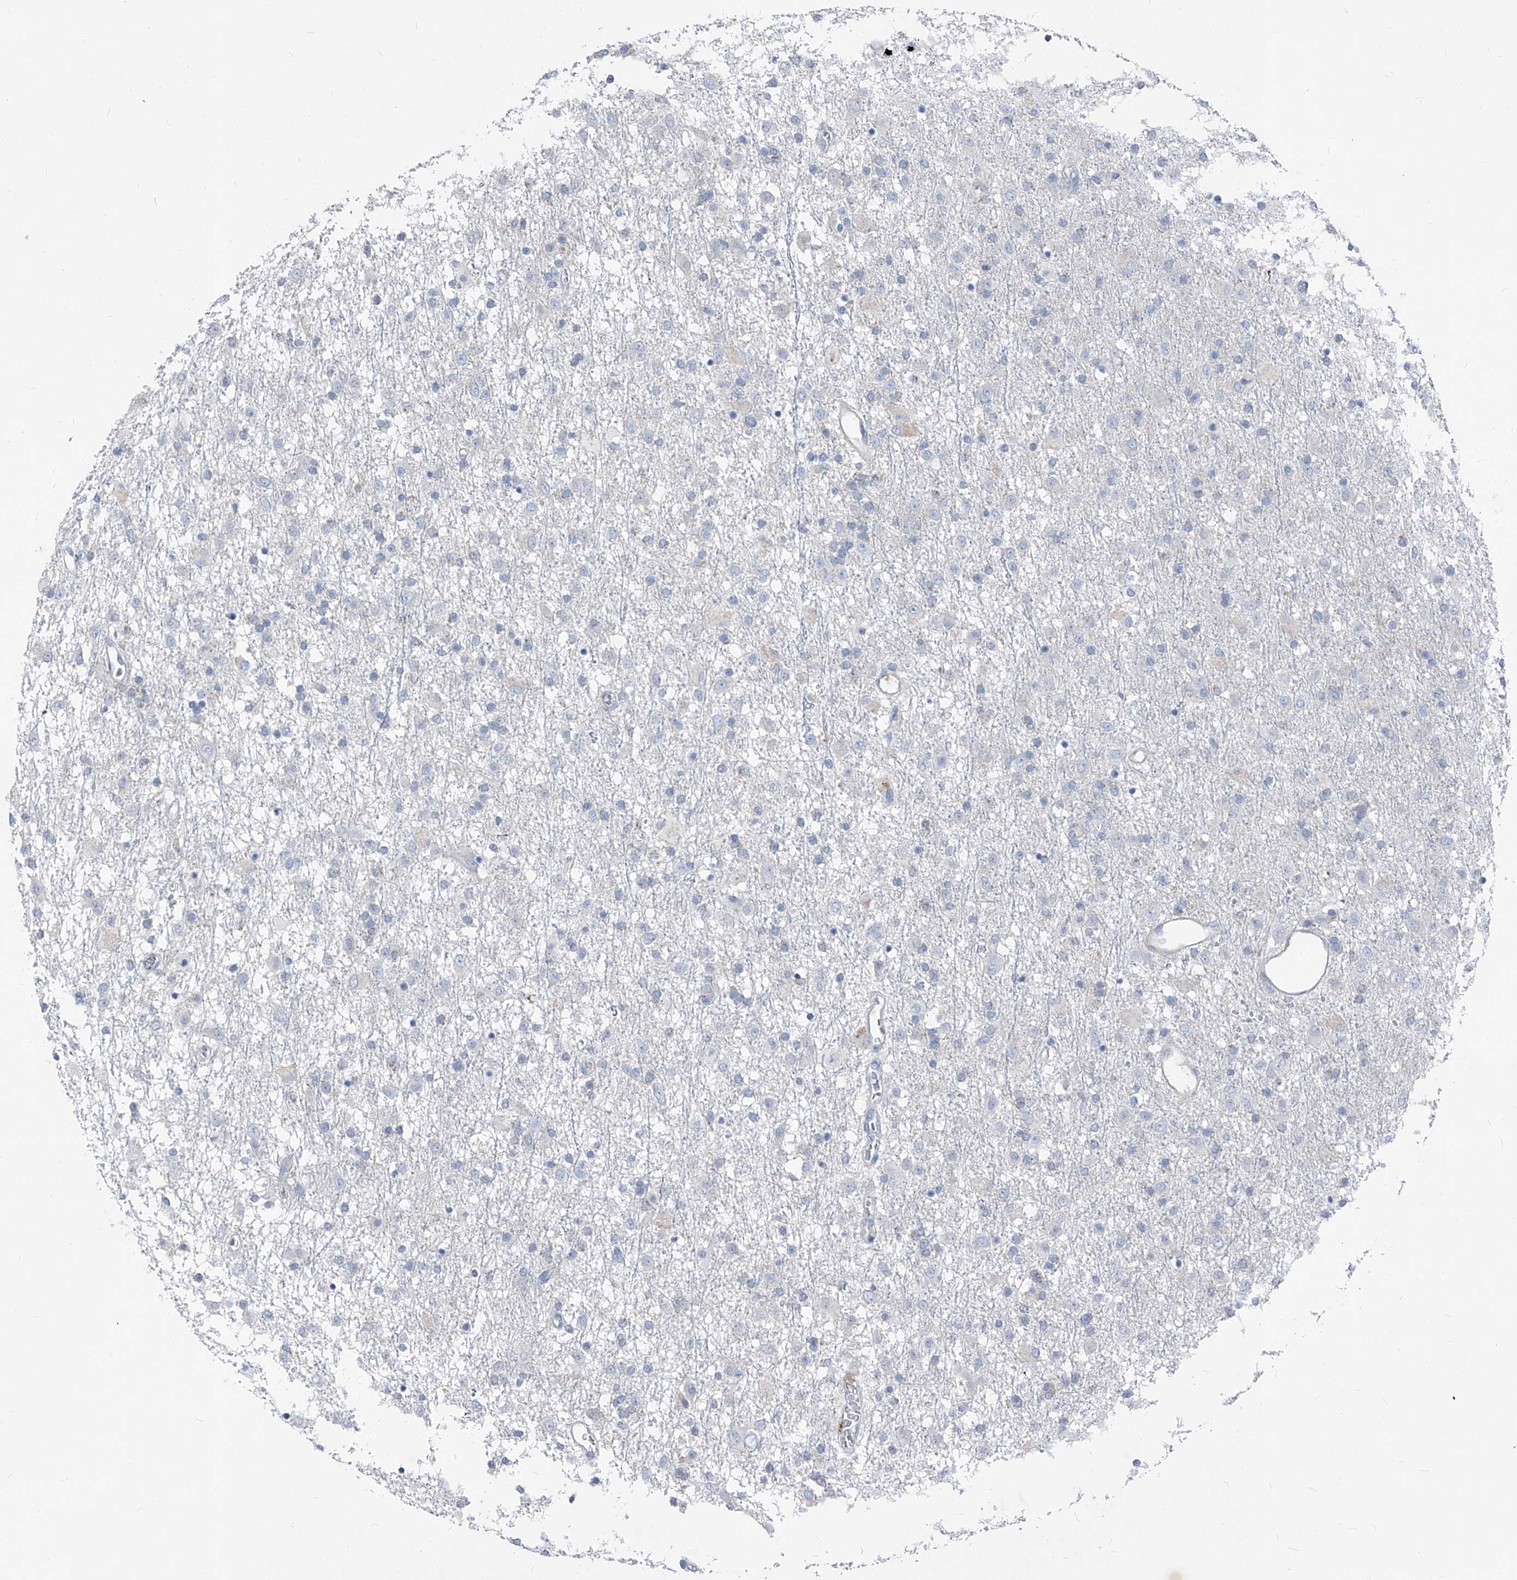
{"staining": {"intensity": "negative", "quantity": "none", "location": "none"}, "tissue": "glioma", "cell_type": "Tumor cells", "image_type": "cancer", "snomed": [{"axis": "morphology", "description": "Glioma, malignant, Low grade"}, {"axis": "topography", "description": "Brain"}], "caption": "Malignant glioma (low-grade) was stained to show a protein in brown. There is no significant staining in tumor cells.", "gene": "IFI27", "patient": {"sex": "male", "age": 65}}